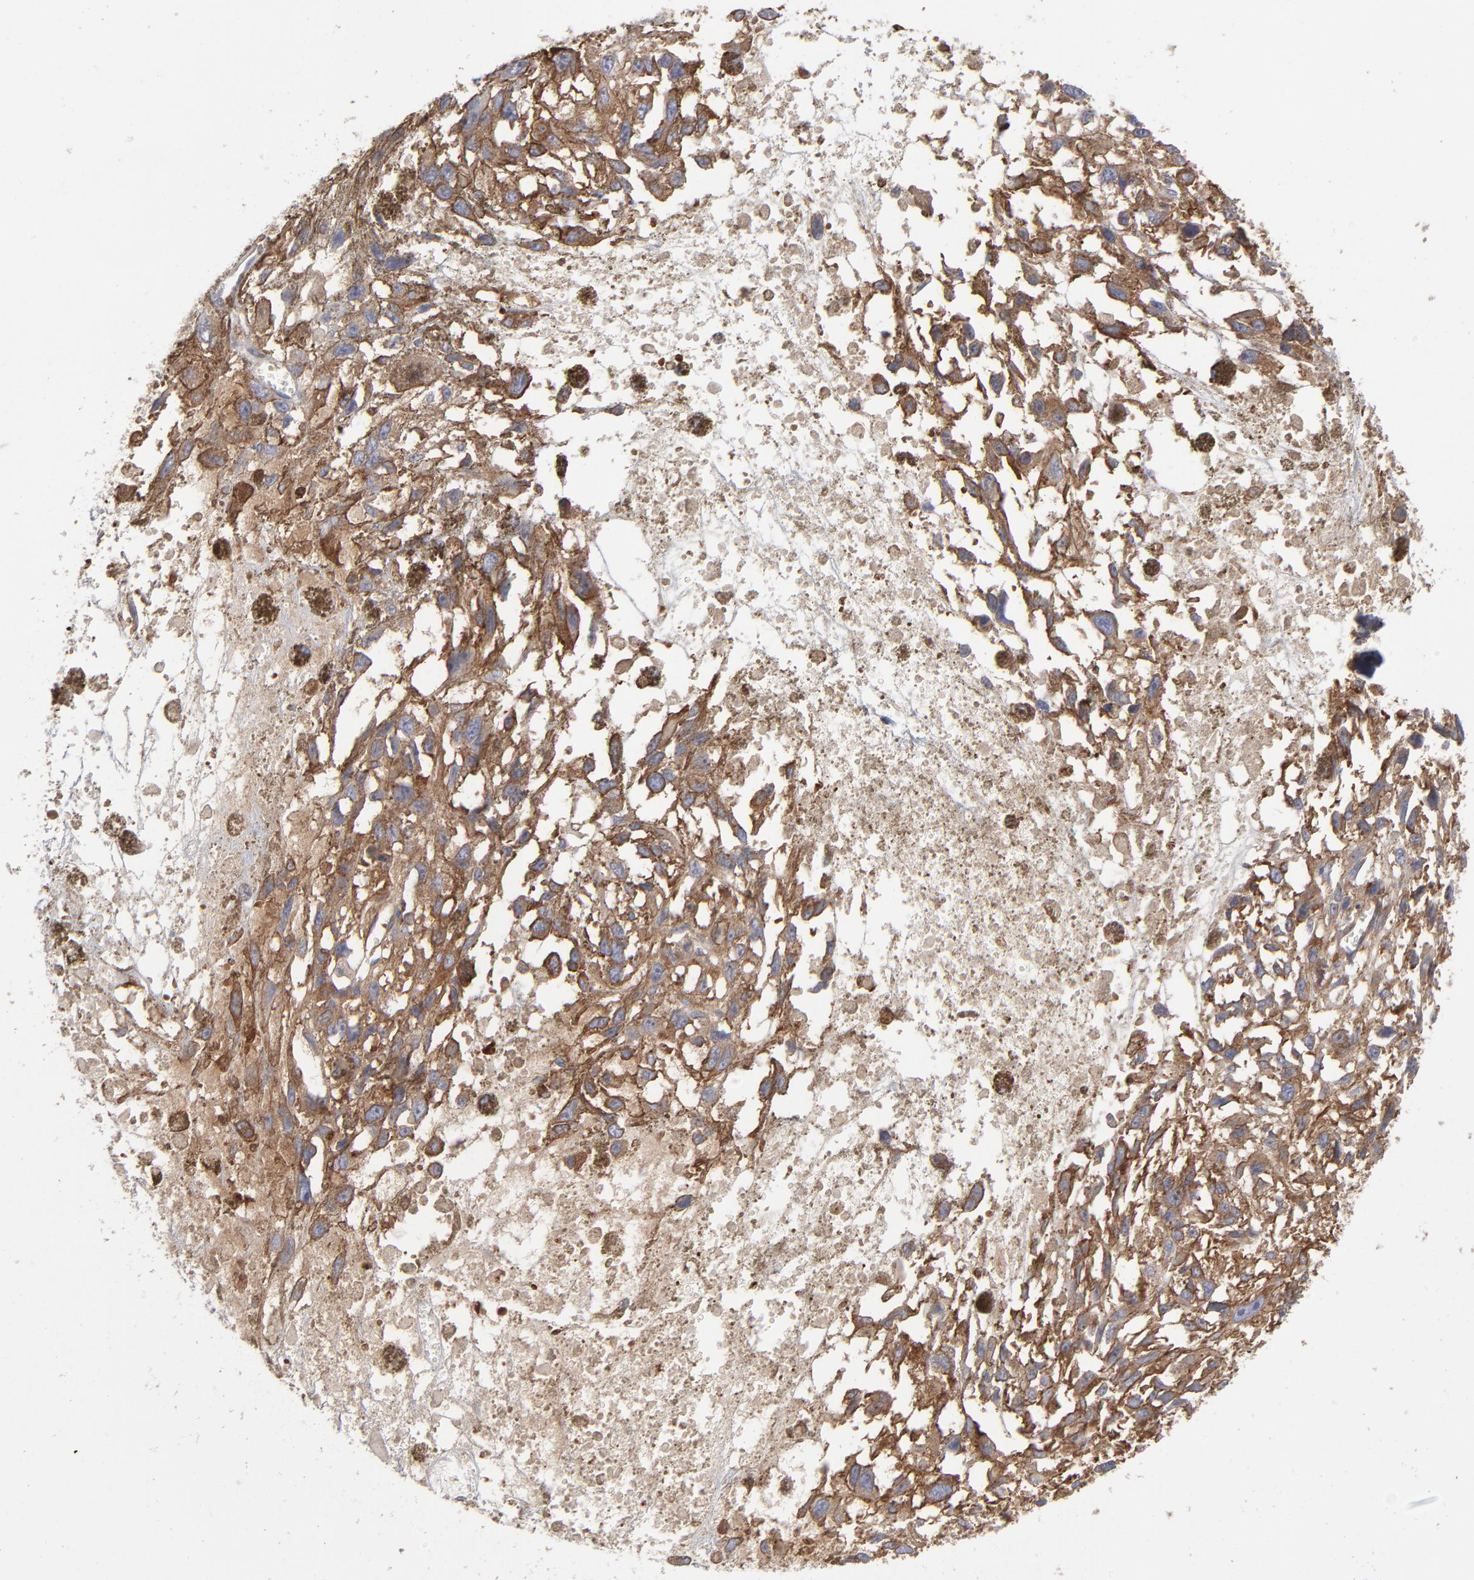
{"staining": {"intensity": "strong", "quantity": ">75%", "location": "cytoplasmic/membranous"}, "tissue": "melanoma", "cell_type": "Tumor cells", "image_type": "cancer", "snomed": [{"axis": "morphology", "description": "Malignant melanoma, Metastatic site"}, {"axis": "topography", "description": "Lymph node"}], "caption": "Tumor cells reveal high levels of strong cytoplasmic/membranous expression in about >75% of cells in melanoma. (DAB IHC, brown staining for protein, blue staining for nuclei).", "gene": "PXN", "patient": {"sex": "male", "age": 59}}